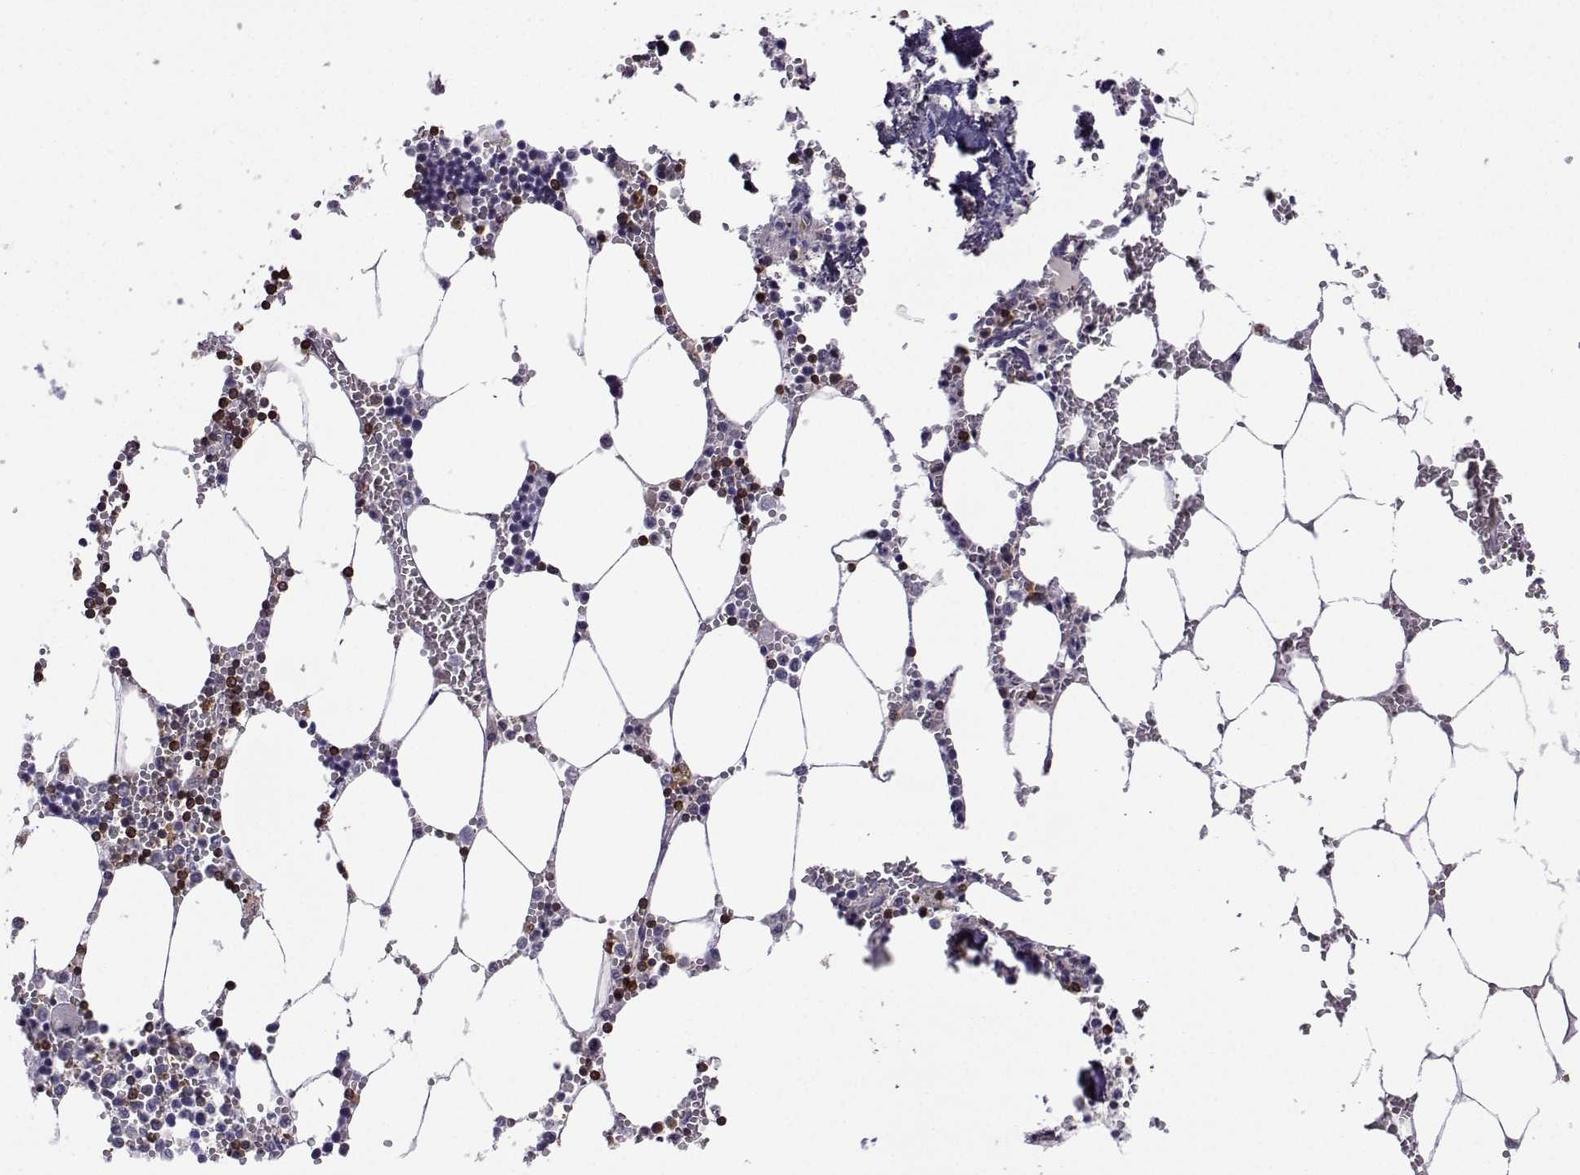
{"staining": {"intensity": "strong", "quantity": "<25%", "location": "cytoplasmic/membranous"}, "tissue": "bone marrow", "cell_type": "Hematopoietic cells", "image_type": "normal", "snomed": [{"axis": "morphology", "description": "Normal tissue, NOS"}, {"axis": "topography", "description": "Bone marrow"}], "caption": "Strong cytoplasmic/membranous expression for a protein is appreciated in approximately <25% of hematopoietic cells of normal bone marrow using immunohistochemistry (IHC).", "gene": "DOCK10", "patient": {"sex": "male", "age": 54}}